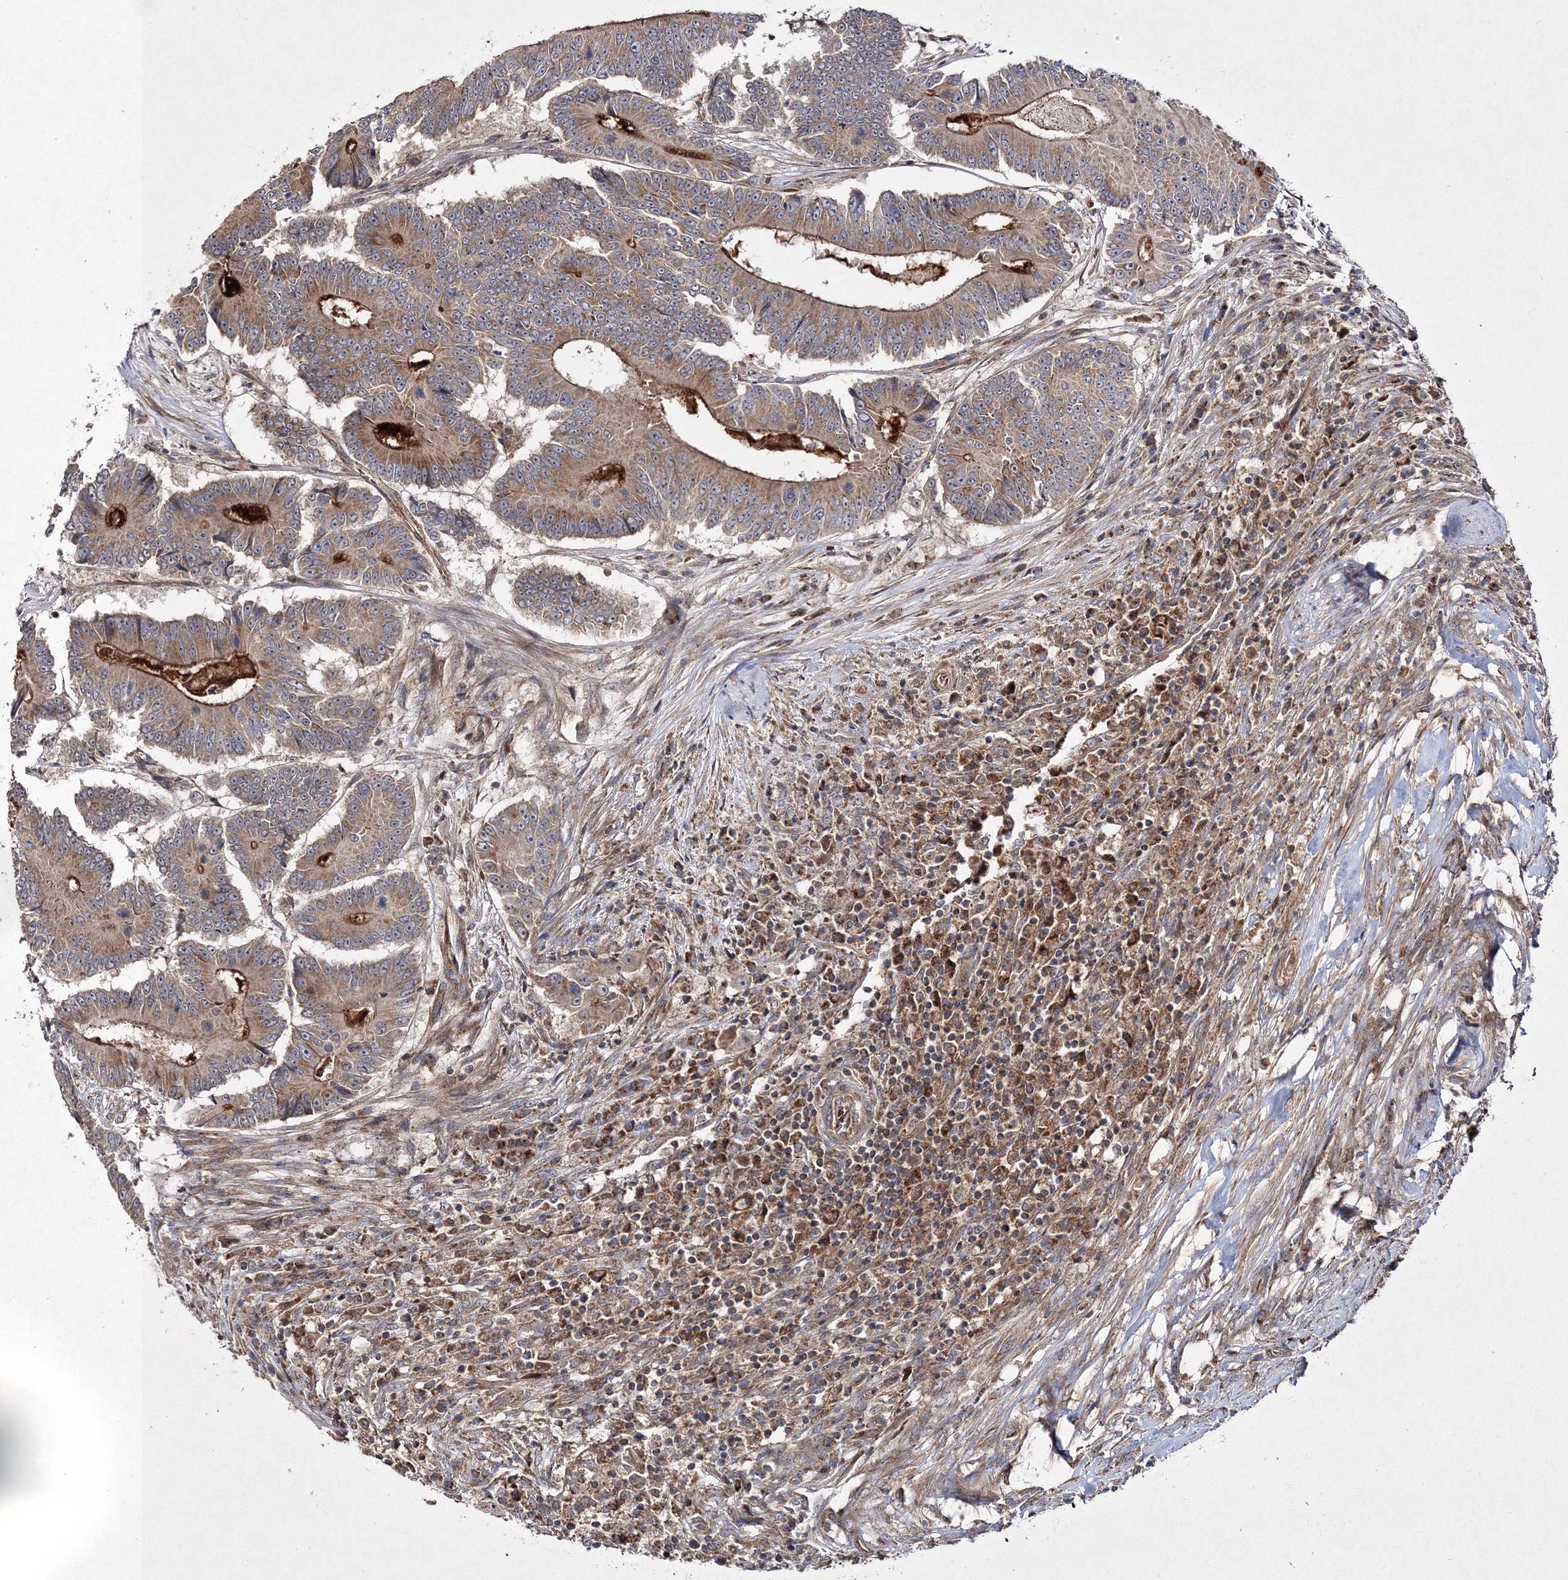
{"staining": {"intensity": "moderate", "quantity": ">75%", "location": "cytoplasmic/membranous"}, "tissue": "colorectal cancer", "cell_type": "Tumor cells", "image_type": "cancer", "snomed": [{"axis": "morphology", "description": "Adenocarcinoma, NOS"}, {"axis": "topography", "description": "Colon"}], "caption": "Protein staining exhibits moderate cytoplasmic/membranous expression in approximately >75% of tumor cells in colorectal cancer.", "gene": "DNAJC13", "patient": {"sex": "male", "age": 83}}